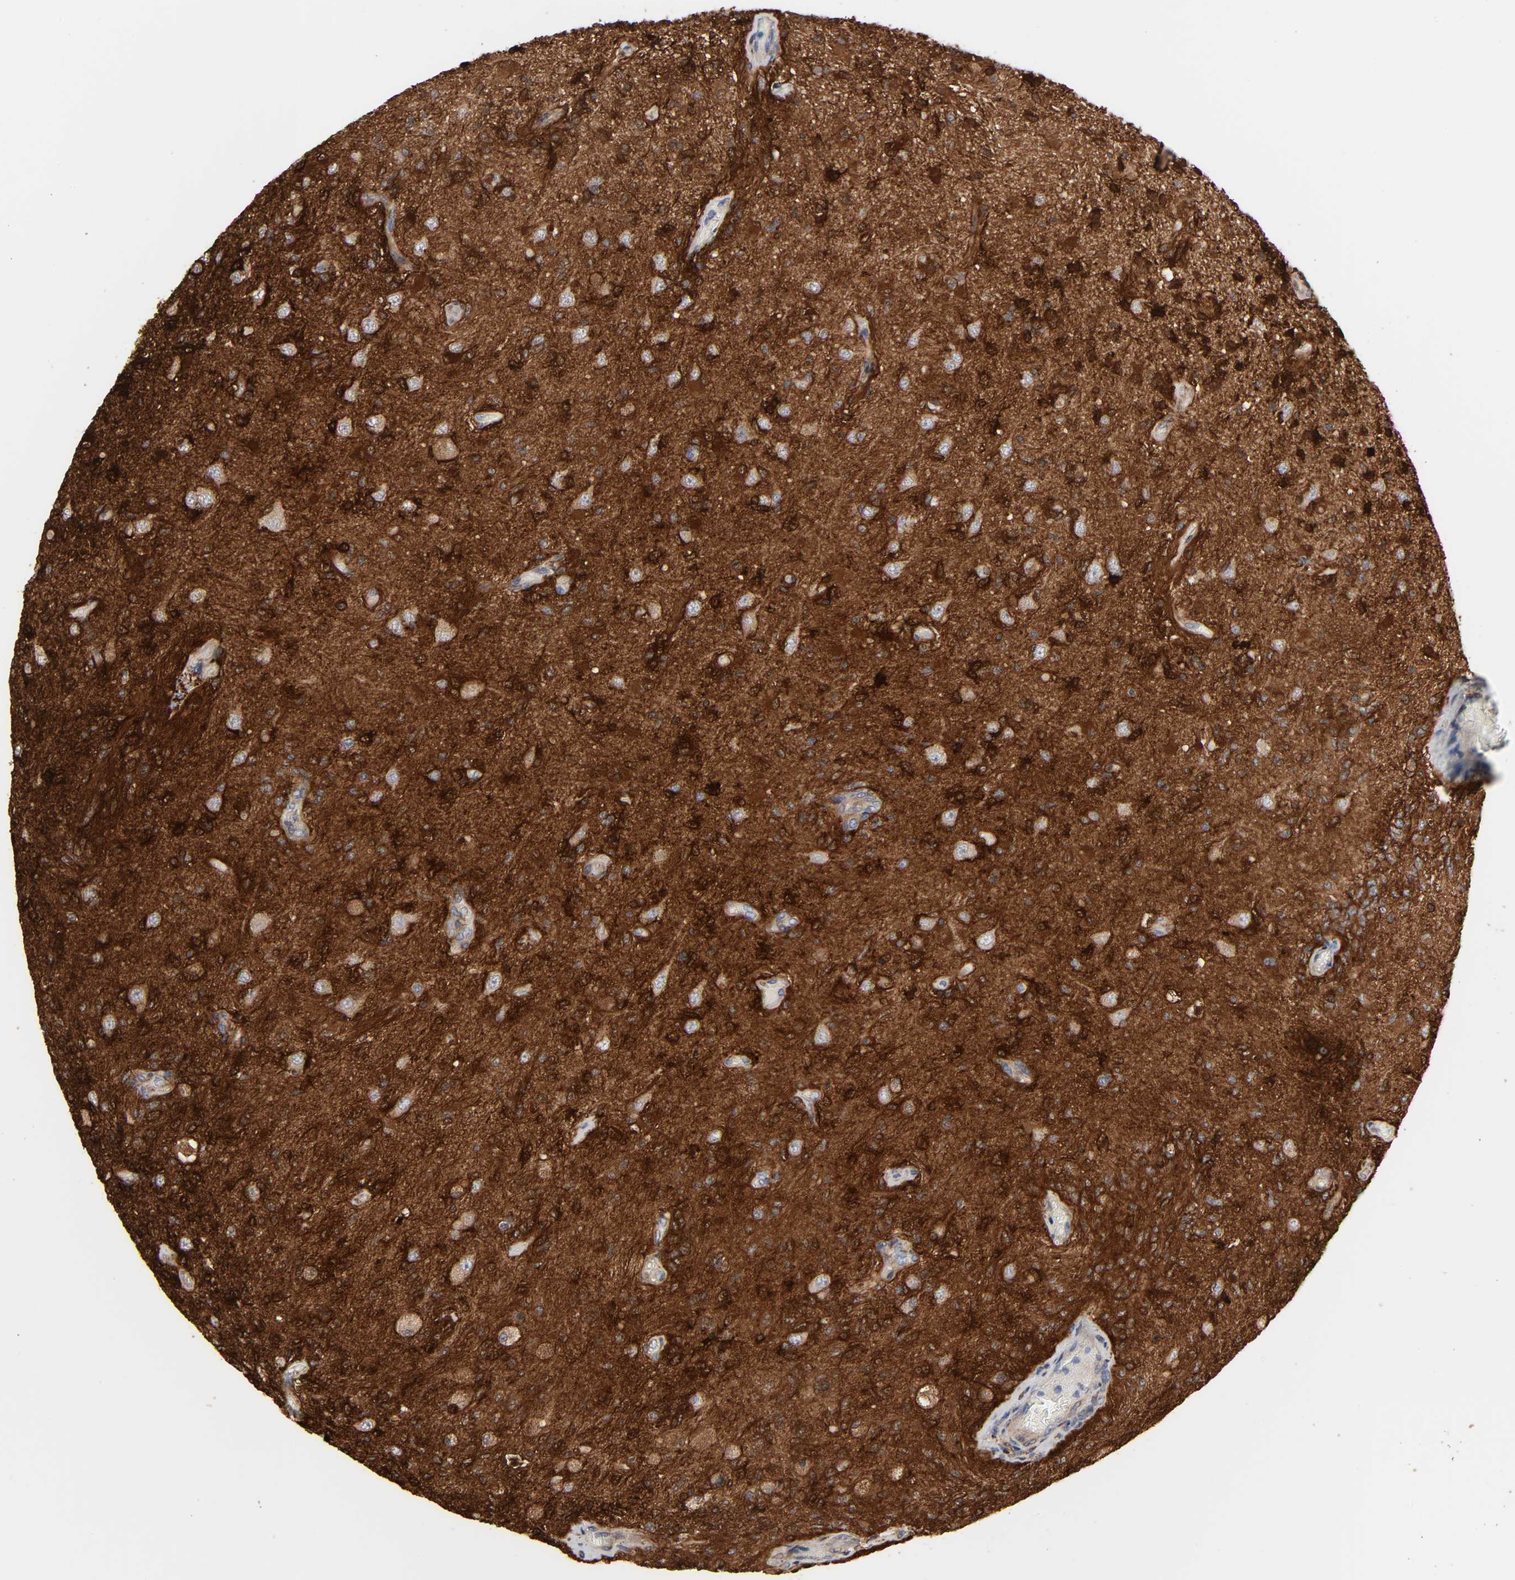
{"staining": {"intensity": "strong", "quantity": "25%-75%", "location": "cytoplasmic/membranous,nuclear"}, "tissue": "glioma", "cell_type": "Tumor cells", "image_type": "cancer", "snomed": [{"axis": "morphology", "description": "Normal tissue, NOS"}, {"axis": "morphology", "description": "Glioma, malignant, High grade"}, {"axis": "topography", "description": "Cerebral cortex"}], "caption": "Human malignant glioma (high-grade) stained with a brown dye exhibits strong cytoplasmic/membranous and nuclear positive positivity in about 25%-75% of tumor cells.", "gene": "NDRG2", "patient": {"sex": "male", "age": 77}}